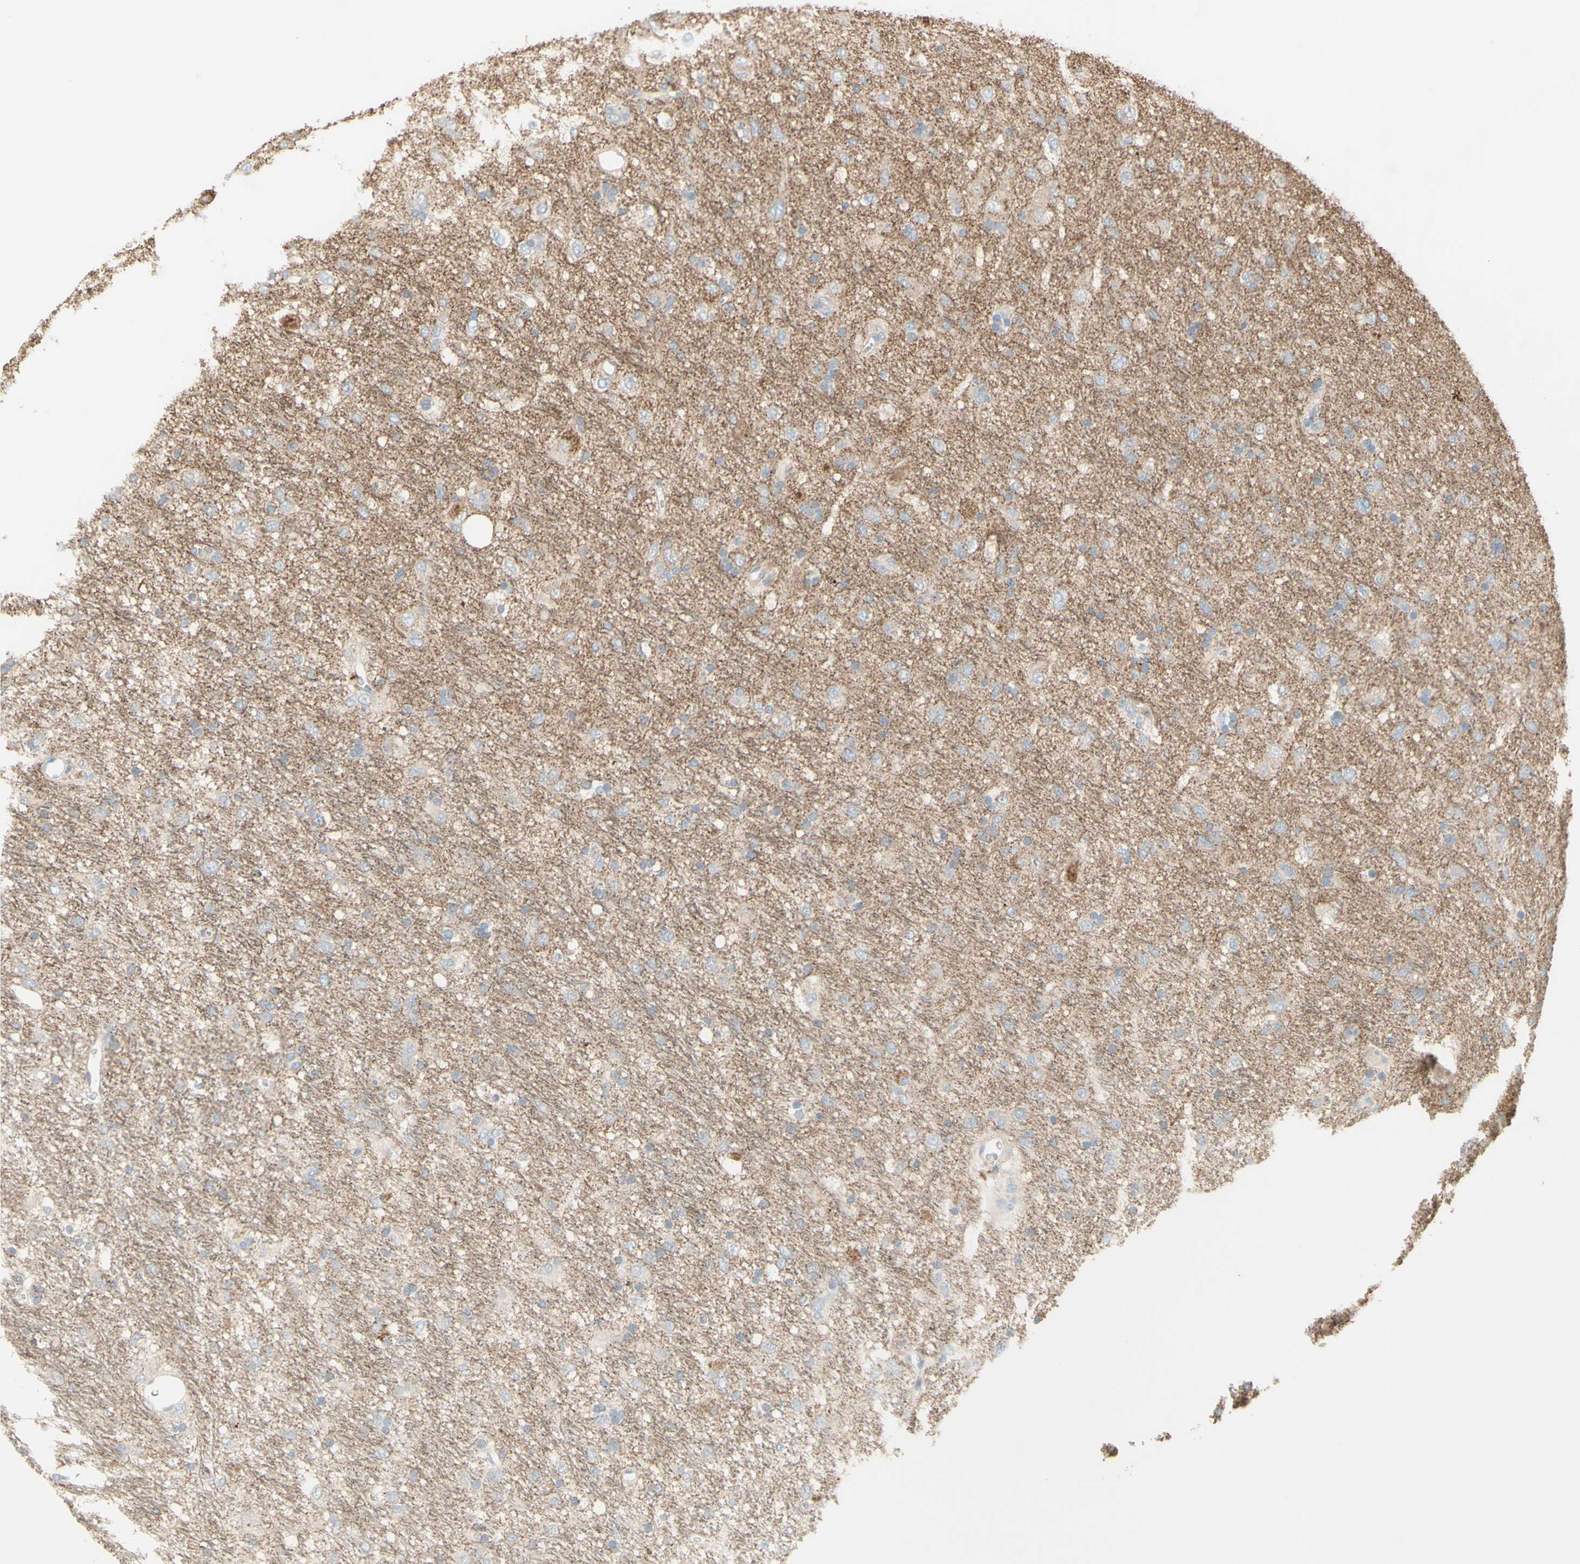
{"staining": {"intensity": "weak", "quantity": "<25%", "location": "cytoplasmic/membranous"}, "tissue": "glioma", "cell_type": "Tumor cells", "image_type": "cancer", "snomed": [{"axis": "morphology", "description": "Glioma, malignant, Low grade"}, {"axis": "topography", "description": "Brain"}], "caption": "DAB (3,3'-diaminobenzidine) immunohistochemical staining of malignant glioma (low-grade) displays no significant expression in tumor cells.", "gene": "CNTNAP1", "patient": {"sex": "male", "age": 77}}